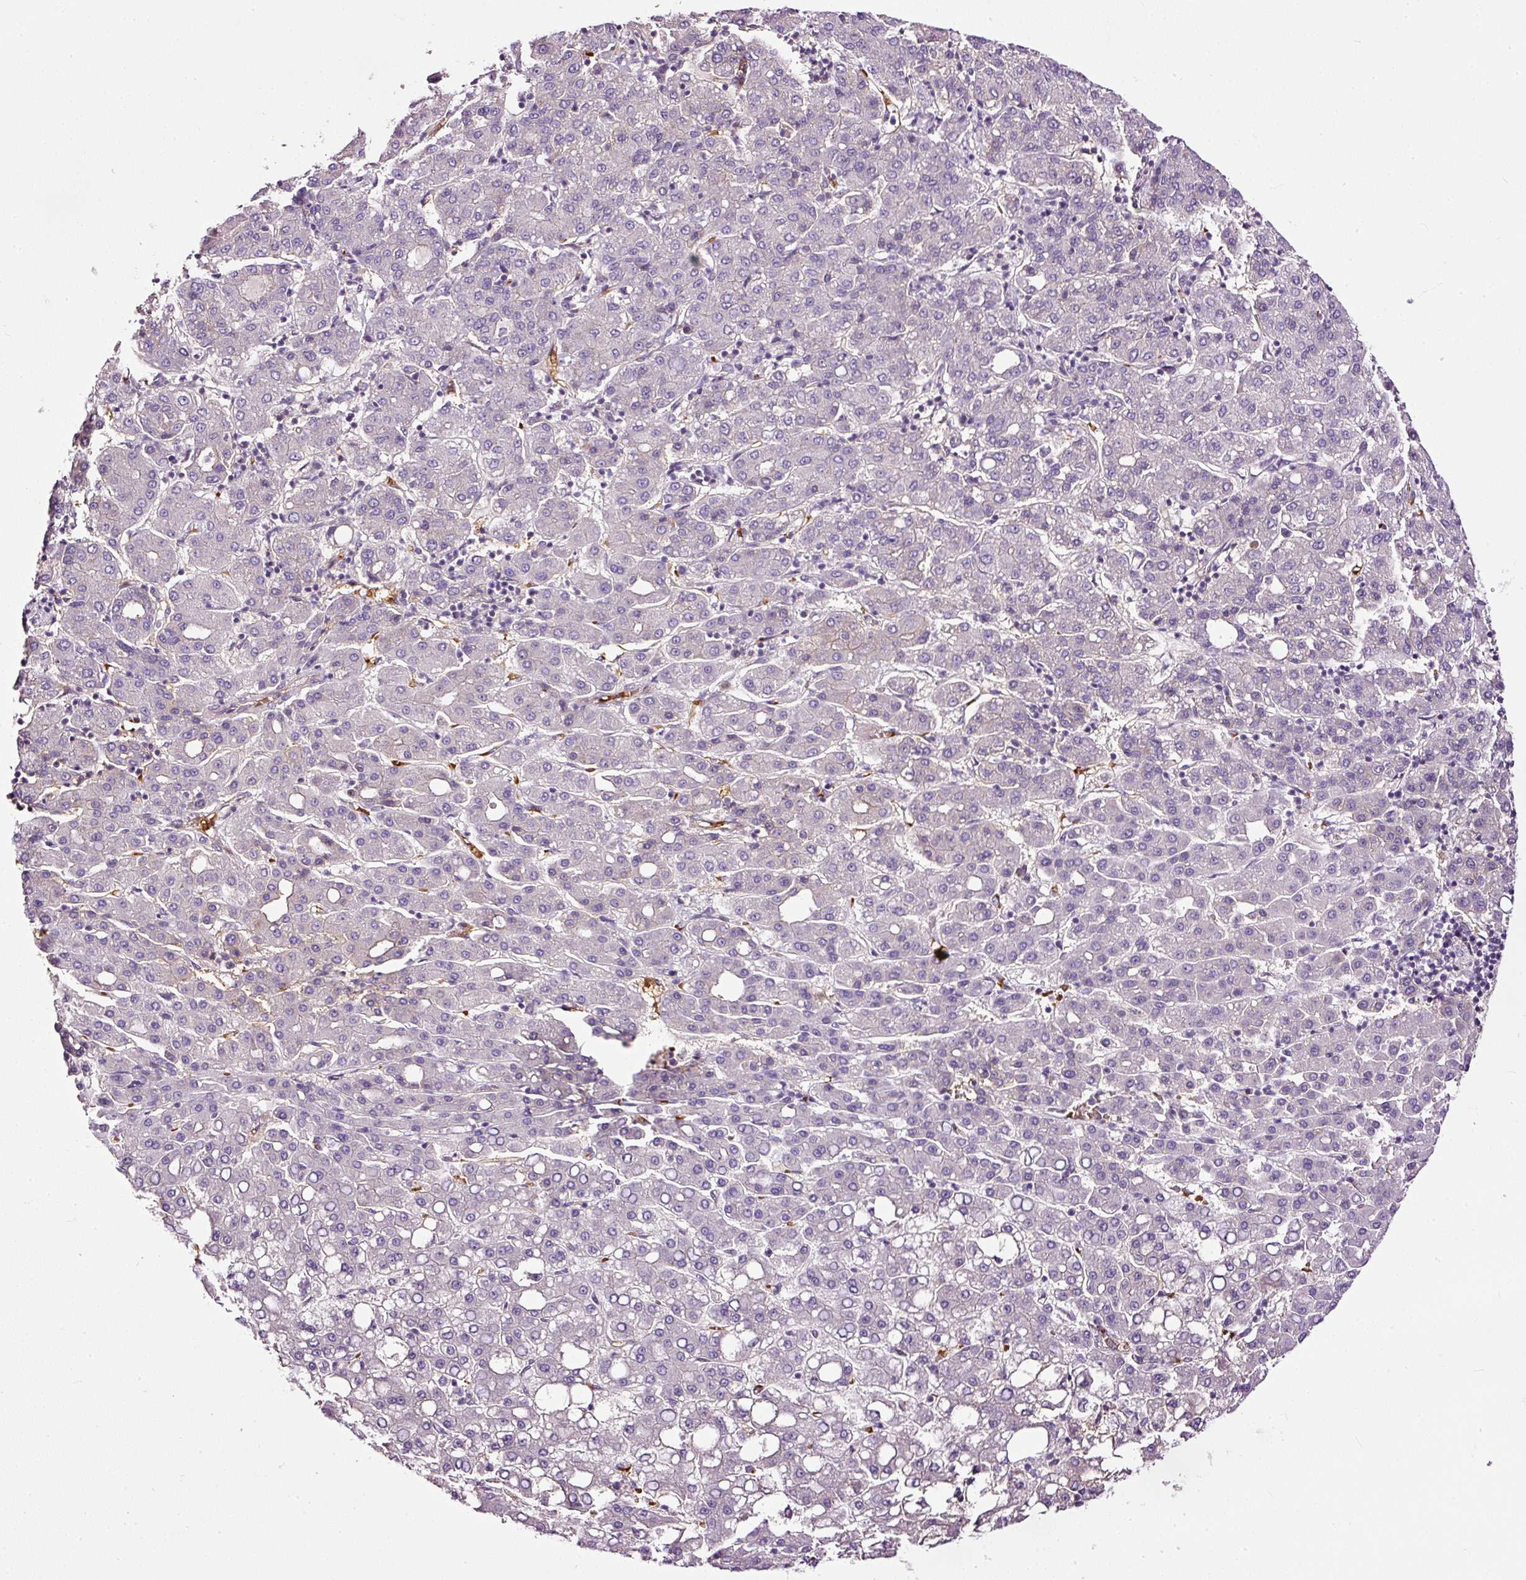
{"staining": {"intensity": "negative", "quantity": "none", "location": "none"}, "tissue": "liver cancer", "cell_type": "Tumor cells", "image_type": "cancer", "snomed": [{"axis": "morphology", "description": "Carcinoma, Hepatocellular, NOS"}, {"axis": "topography", "description": "Liver"}], "caption": "A histopathology image of liver hepatocellular carcinoma stained for a protein exhibits no brown staining in tumor cells. The staining is performed using DAB brown chromogen with nuclei counter-stained in using hematoxylin.", "gene": "USHBP1", "patient": {"sex": "male", "age": 65}}